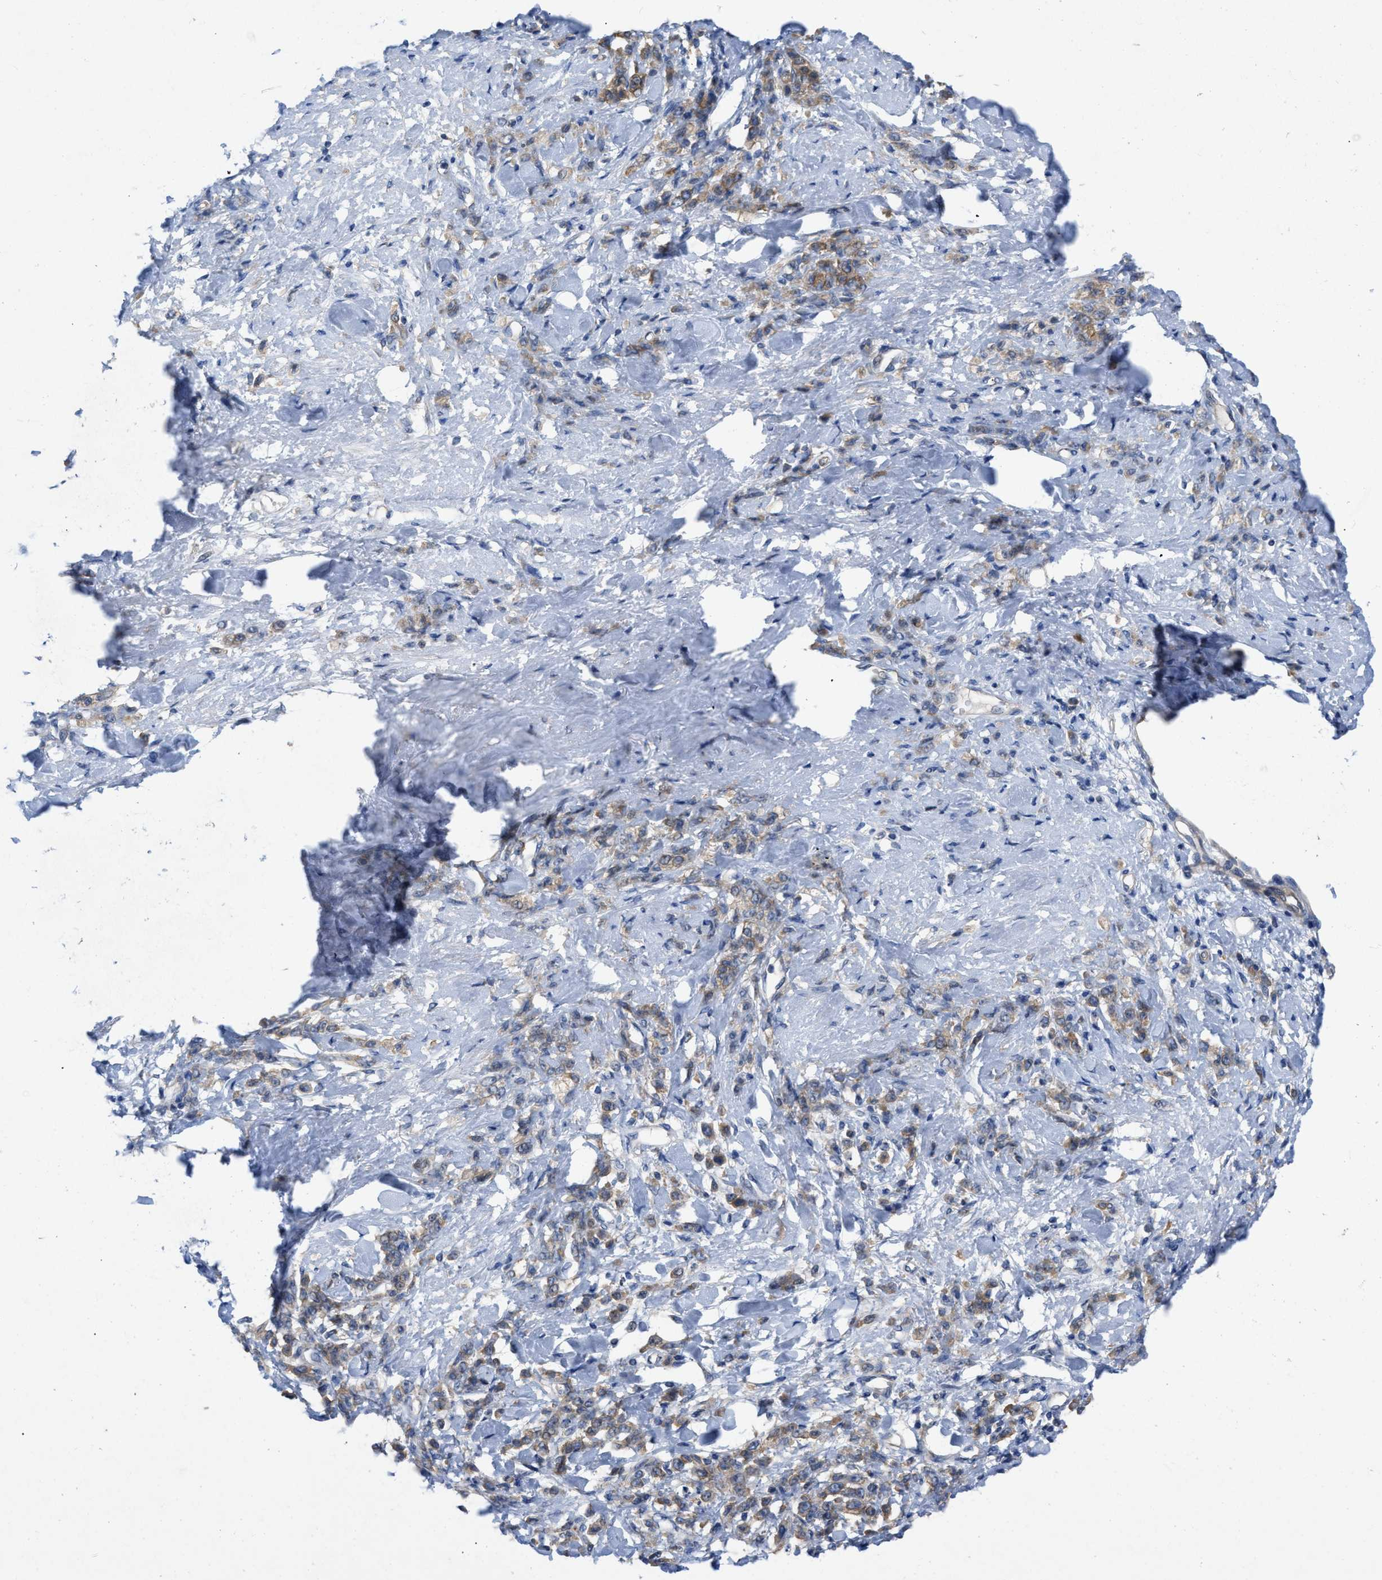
{"staining": {"intensity": "moderate", "quantity": ">75%", "location": "cytoplasmic/membranous"}, "tissue": "stomach cancer", "cell_type": "Tumor cells", "image_type": "cancer", "snomed": [{"axis": "morphology", "description": "Normal tissue, NOS"}, {"axis": "morphology", "description": "Adenocarcinoma, NOS"}, {"axis": "topography", "description": "Stomach"}], "caption": "IHC of stomach adenocarcinoma reveals medium levels of moderate cytoplasmic/membranous expression in approximately >75% of tumor cells.", "gene": "TMEM131", "patient": {"sex": "male", "age": 82}}